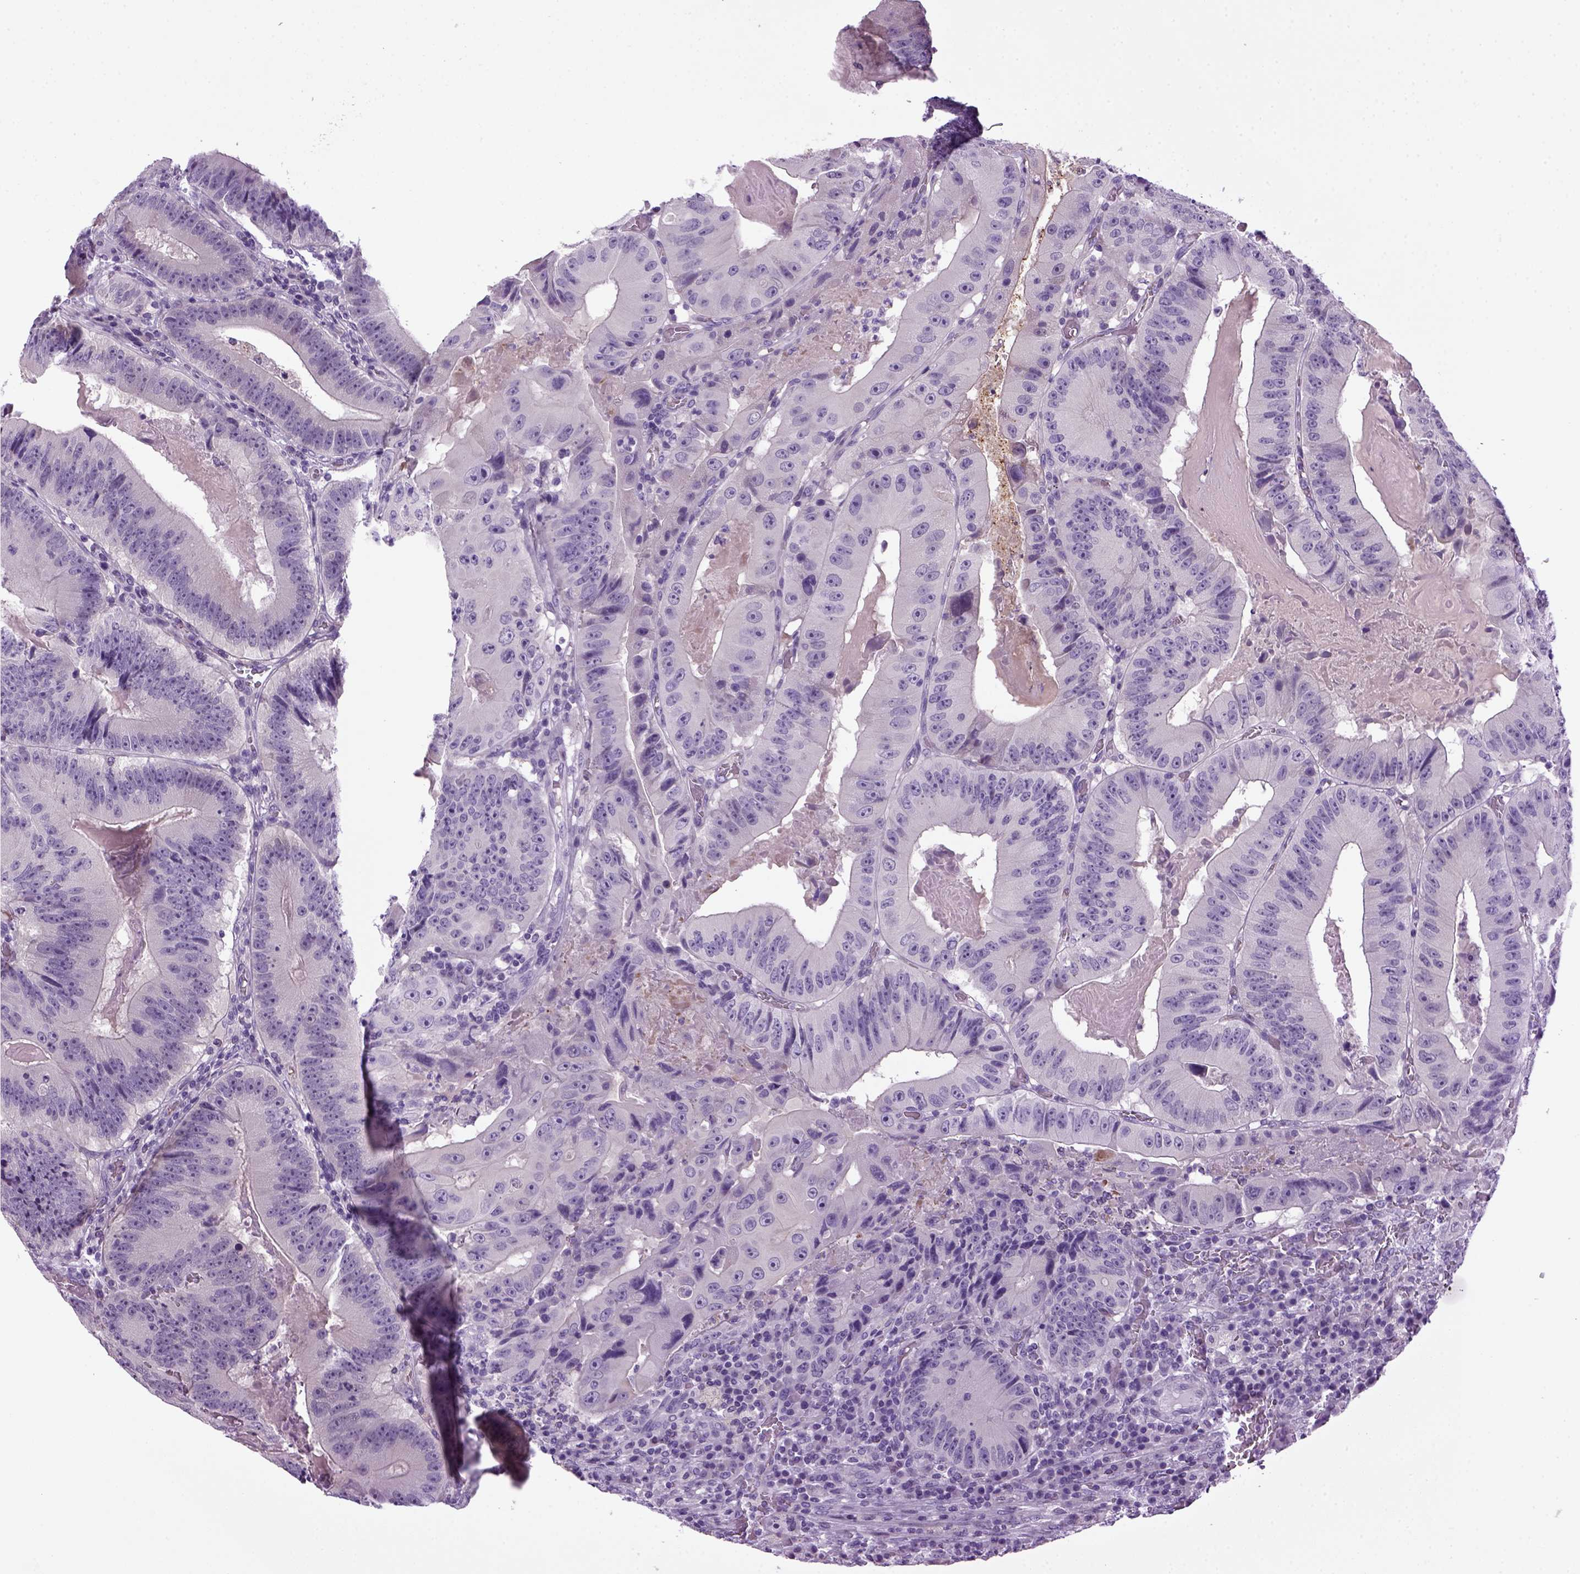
{"staining": {"intensity": "negative", "quantity": "none", "location": "none"}, "tissue": "colorectal cancer", "cell_type": "Tumor cells", "image_type": "cancer", "snomed": [{"axis": "morphology", "description": "Adenocarcinoma, NOS"}, {"axis": "topography", "description": "Colon"}], "caption": "Immunohistochemistry (IHC) micrograph of neoplastic tissue: colorectal cancer stained with DAB demonstrates no significant protein staining in tumor cells.", "gene": "HMCN2", "patient": {"sex": "female", "age": 86}}